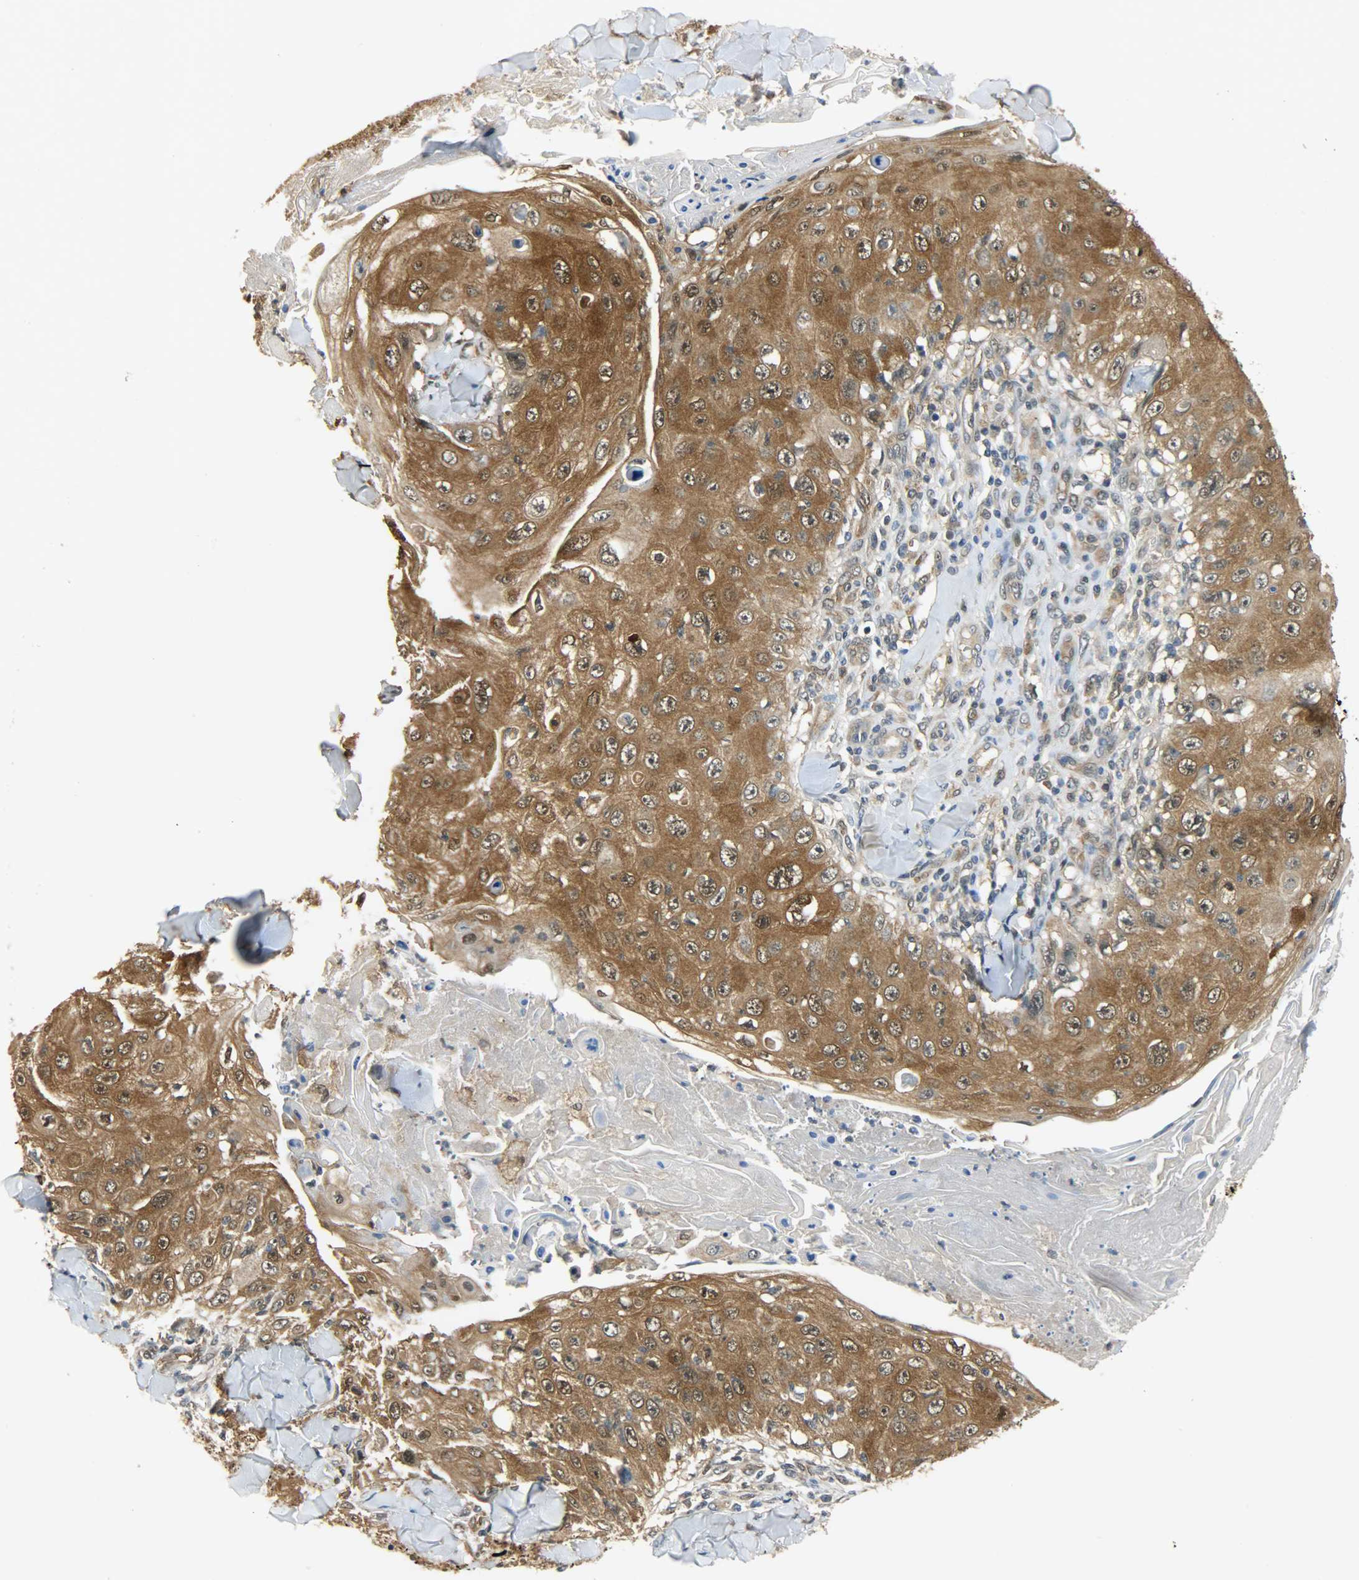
{"staining": {"intensity": "strong", "quantity": ">75%", "location": "cytoplasmic/membranous,nuclear"}, "tissue": "skin cancer", "cell_type": "Tumor cells", "image_type": "cancer", "snomed": [{"axis": "morphology", "description": "Squamous cell carcinoma, NOS"}, {"axis": "topography", "description": "Skin"}], "caption": "High-power microscopy captured an immunohistochemistry photomicrograph of skin cancer (squamous cell carcinoma), revealing strong cytoplasmic/membranous and nuclear positivity in approximately >75% of tumor cells.", "gene": "EIF4EBP1", "patient": {"sex": "male", "age": 86}}